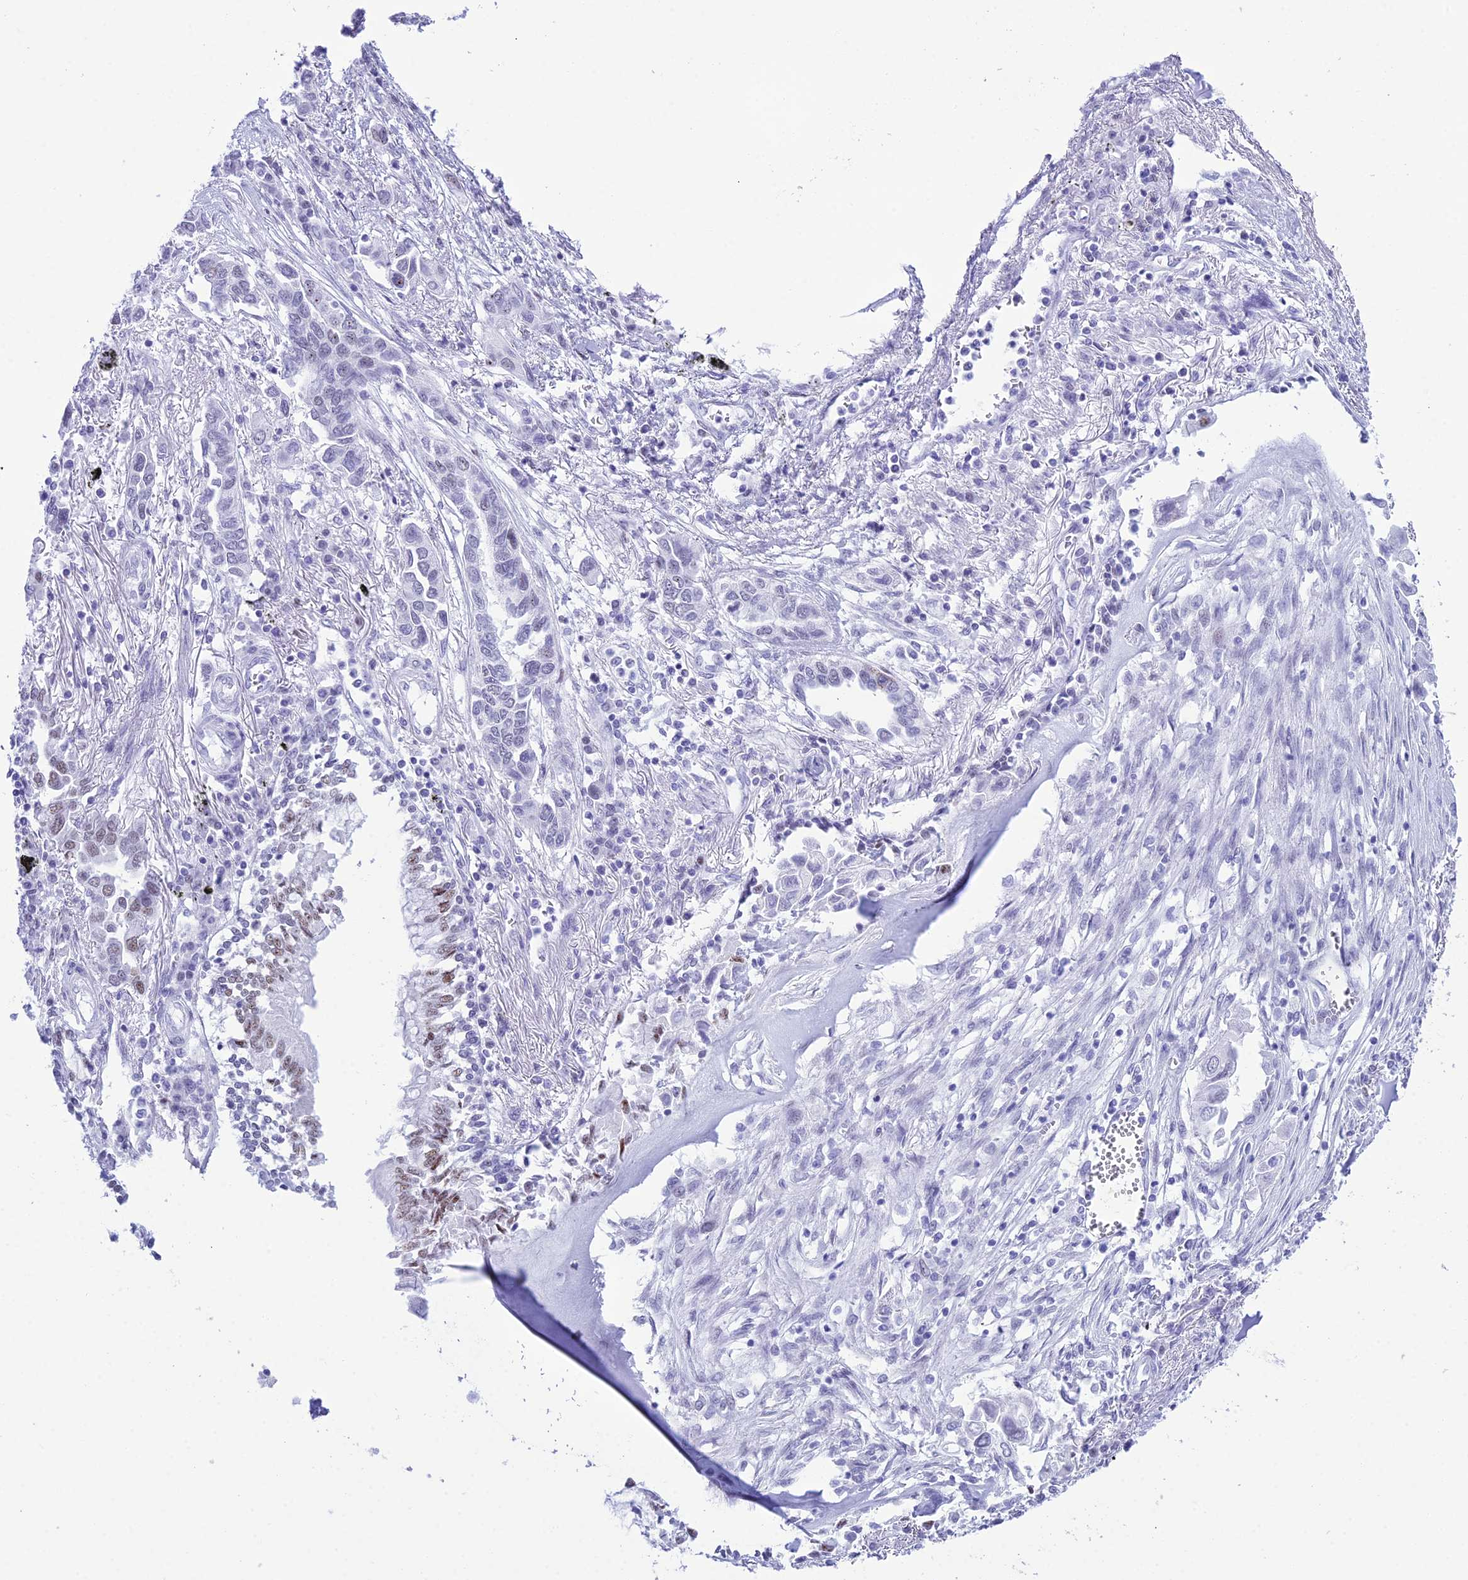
{"staining": {"intensity": "negative", "quantity": "none", "location": "none"}, "tissue": "lung cancer", "cell_type": "Tumor cells", "image_type": "cancer", "snomed": [{"axis": "morphology", "description": "Adenocarcinoma, NOS"}, {"axis": "topography", "description": "Lung"}], "caption": "This is an immunohistochemistry (IHC) histopathology image of lung cancer. There is no staining in tumor cells.", "gene": "RNPS1", "patient": {"sex": "female", "age": 76}}